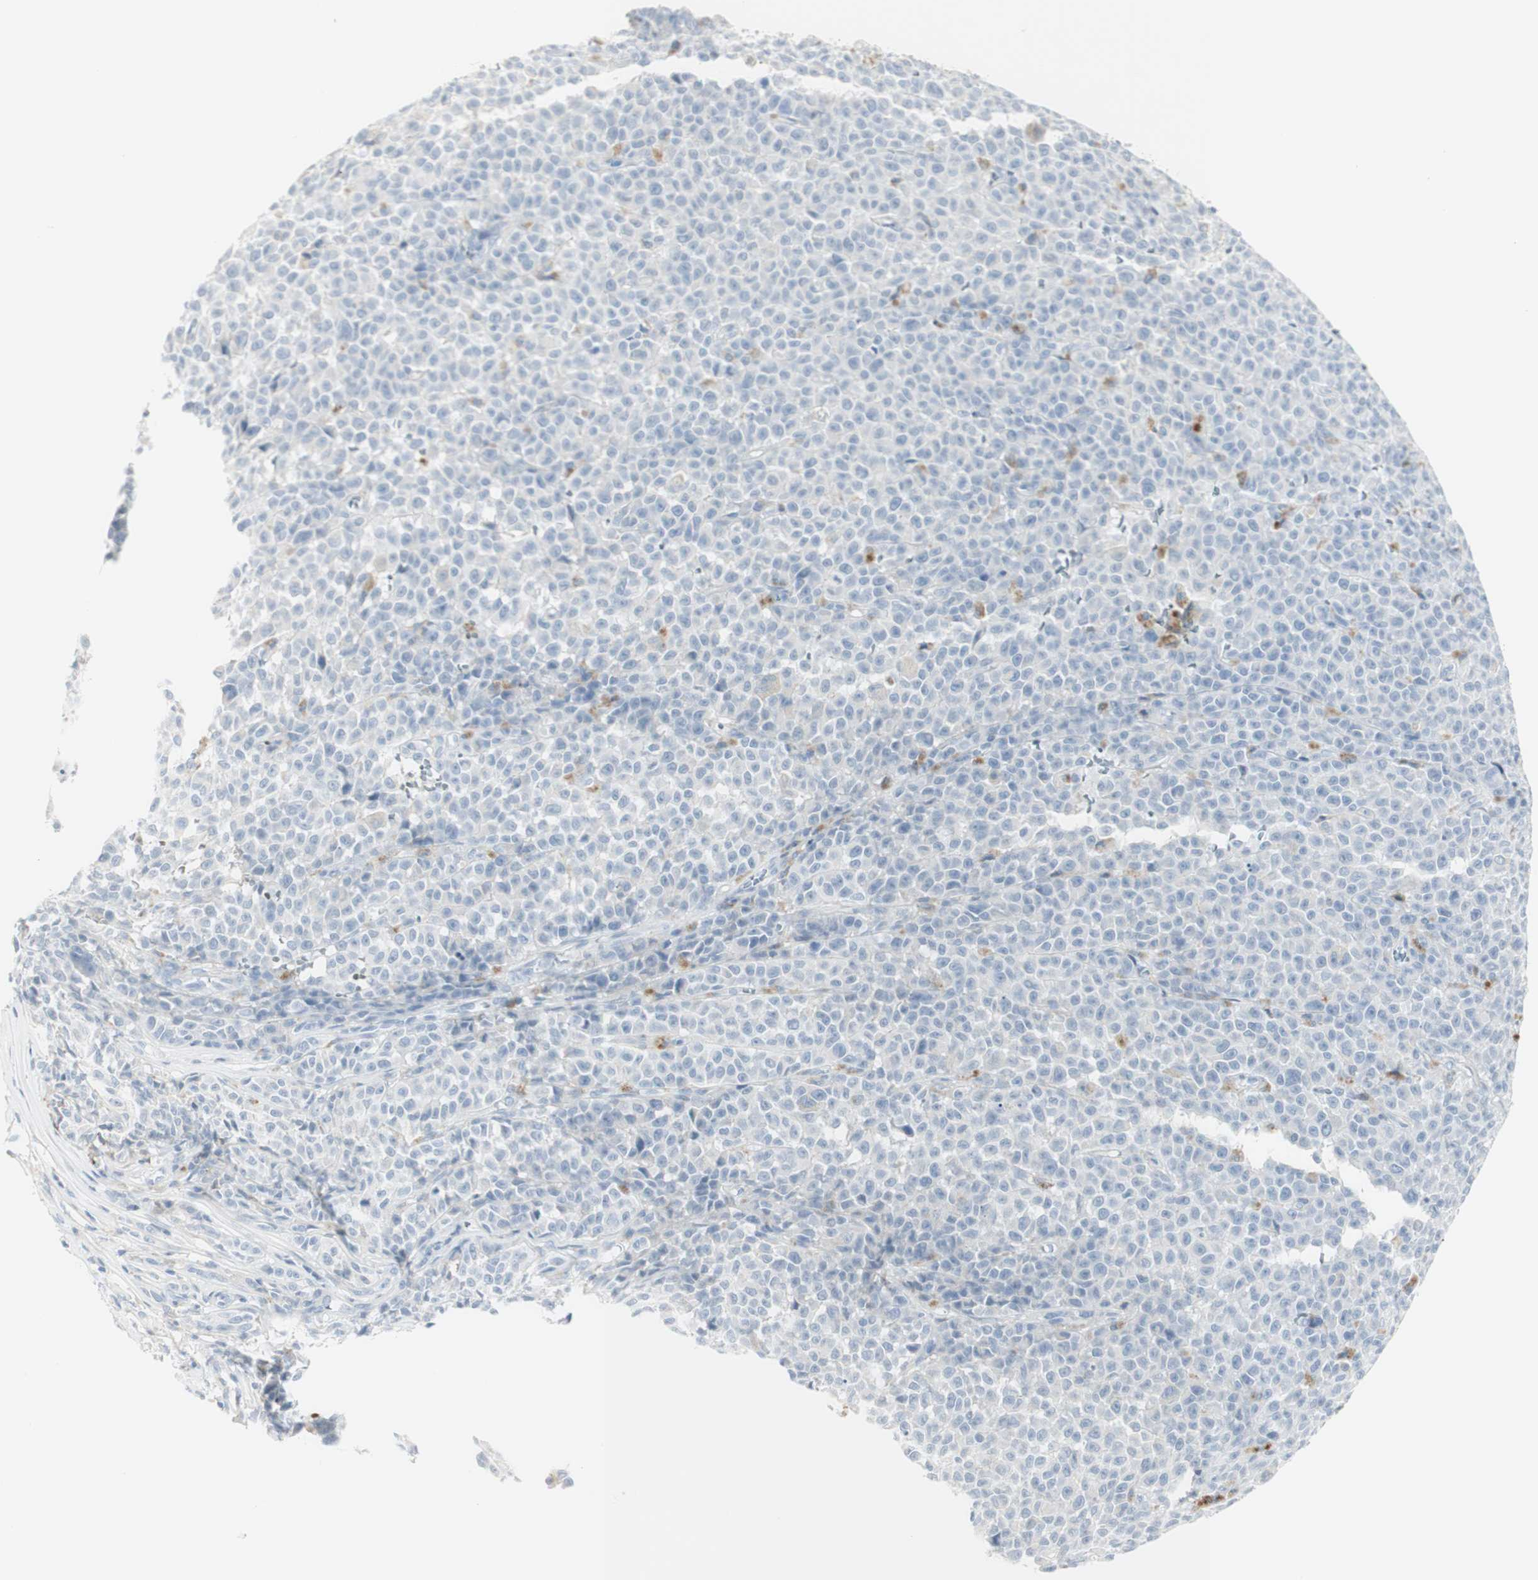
{"staining": {"intensity": "negative", "quantity": "none", "location": "none"}, "tissue": "melanoma", "cell_type": "Tumor cells", "image_type": "cancer", "snomed": [{"axis": "morphology", "description": "Malignant melanoma, NOS"}, {"axis": "topography", "description": "Skin"}], "caption": "This is a image of IHC staining of malignant melanoma, which shows no positivity in tumor cells.", "gene": "MDK", "patient": {"sex": "female", "age": 82}}